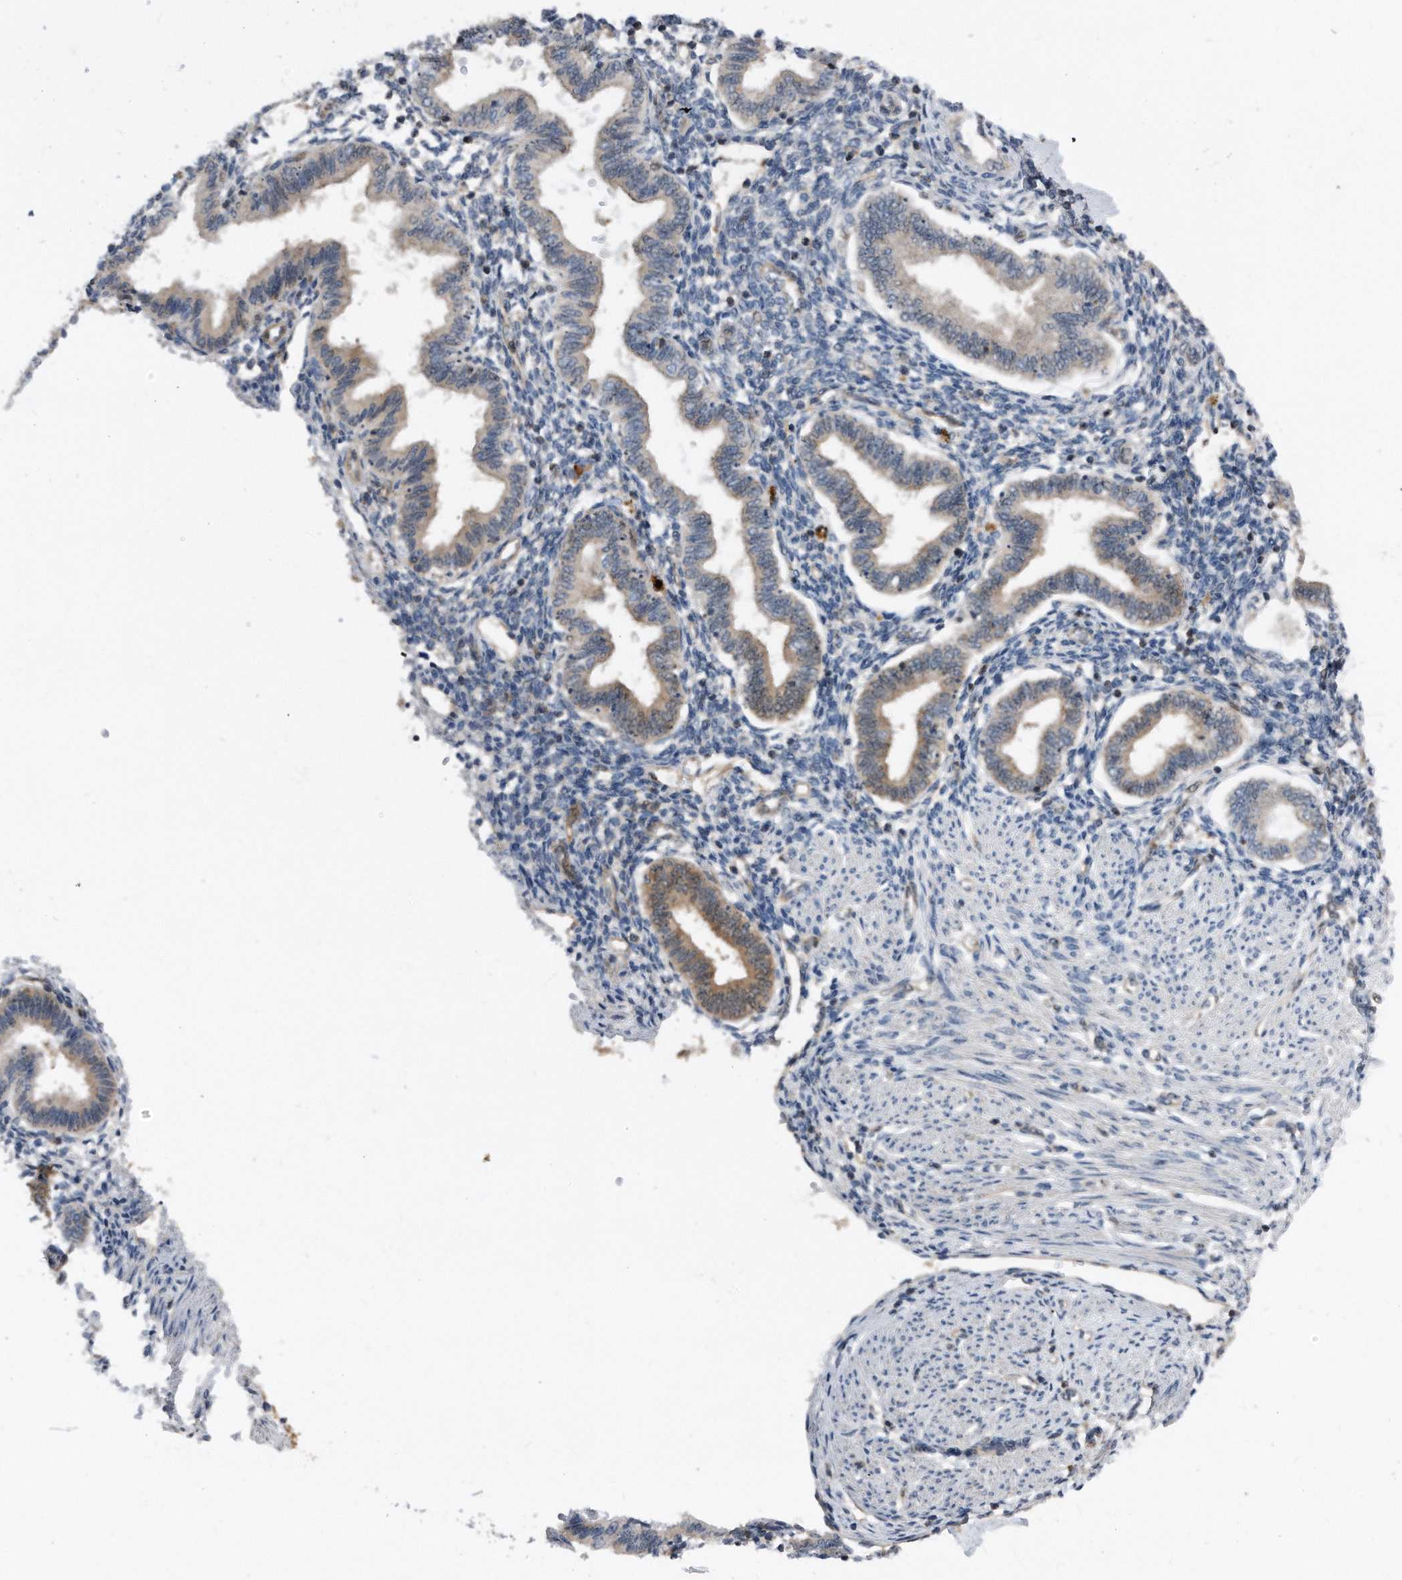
{"staining": {"intensity": "negative", "quantity": "none", "location": "none"}, "tissue": "endometrium", "cell_type": "Cells in endometrial stroma", "image_type": "normal", "snomed": [{"axis": "morphology", "description": "Normal tissue, NOS"}, {"axis": "topography", "description": "Endometrium"}], "caption": "Immunohistochemistry (IHC) micrograph of benign endometrium: human endometrium stained with DAB (3,3'-diaminobenzidine) displays no significant protein positivity in cells in endometrial stroma. (DAB (3,3'-diaminobenzidine) immunohistochemistry, high magnification).", "gene": "MAP2K6", "patient": {"sex": "female", "age": 53}}